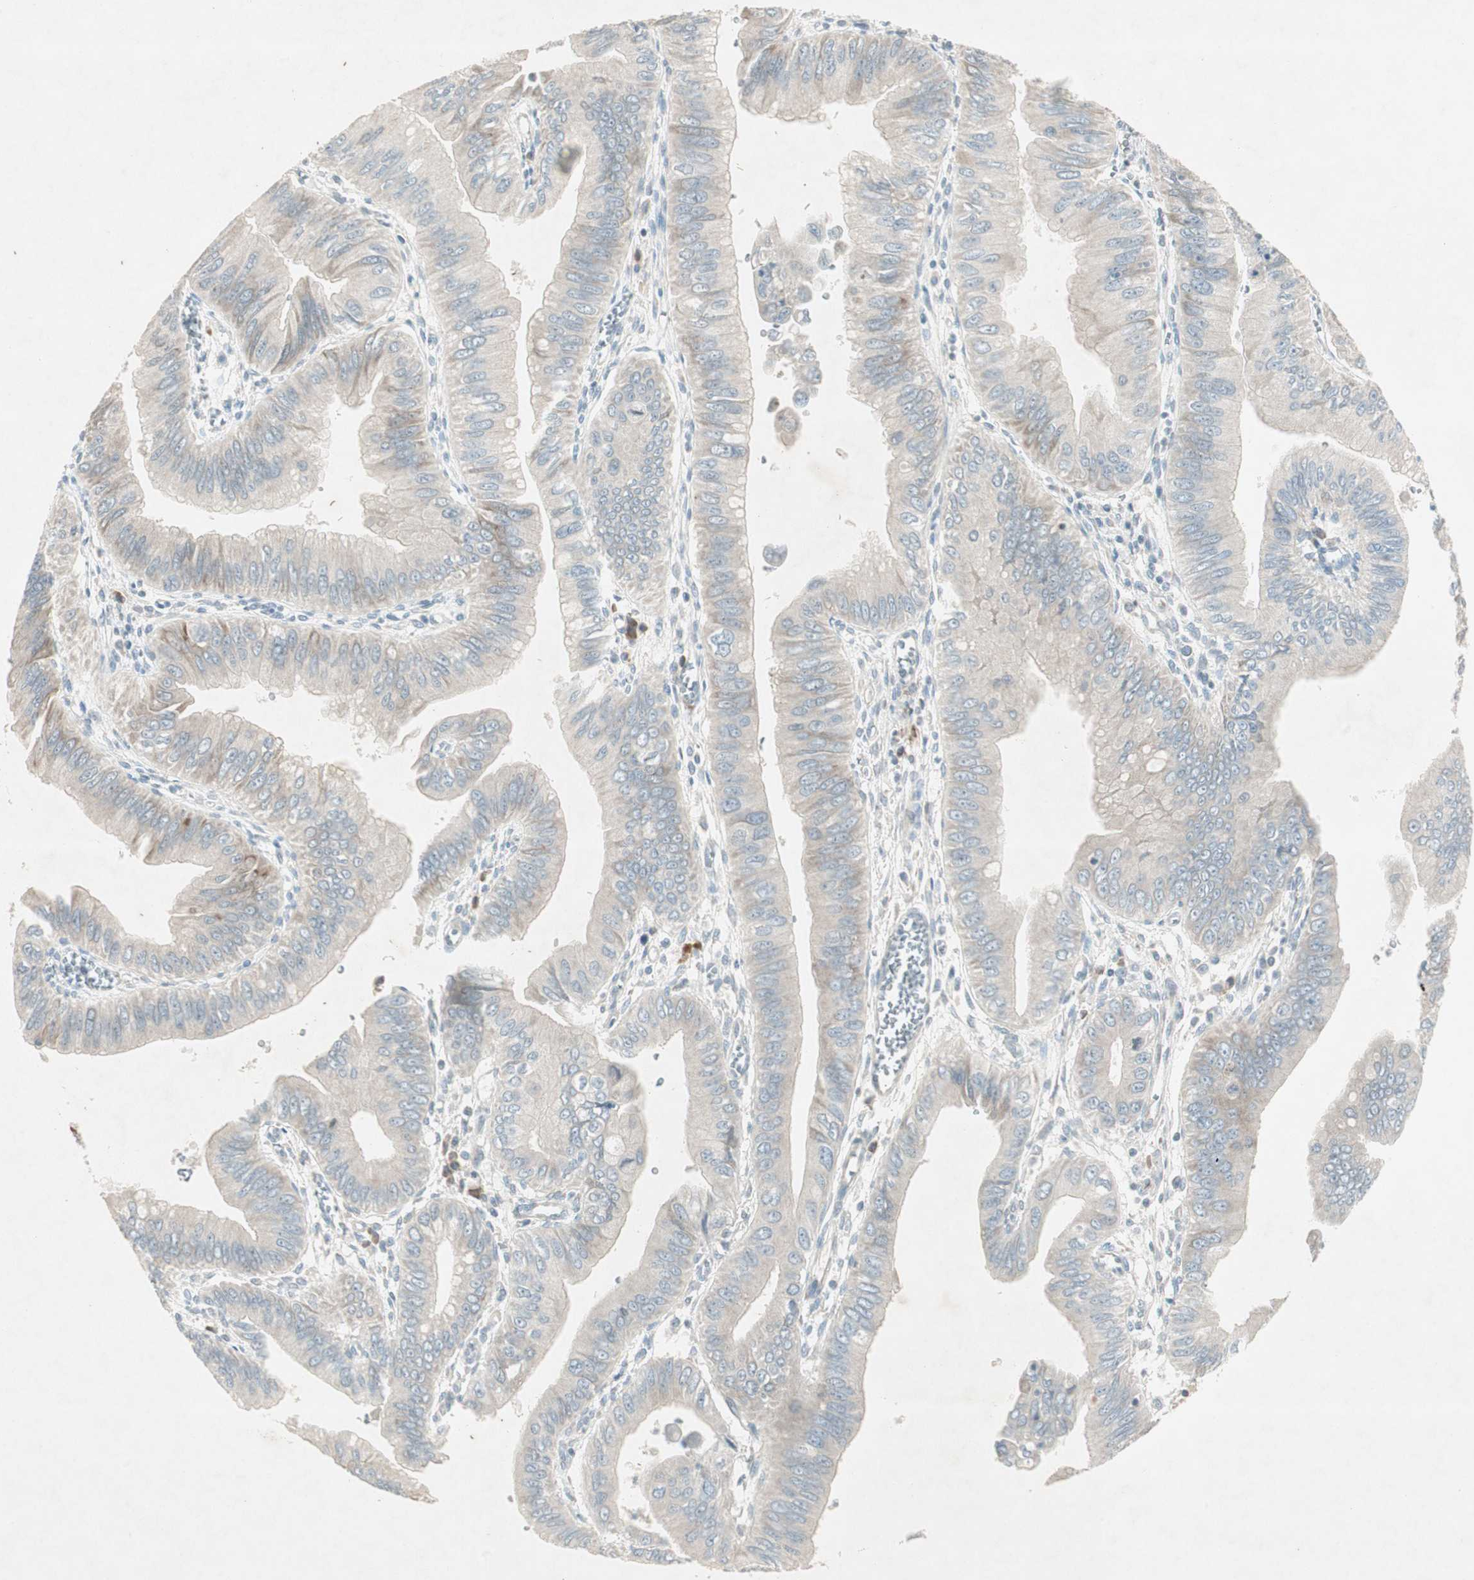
{"staining": {"intensity": "weak", "quantity": ">75%", "location": "cytoplasmic/membranous"}, "tissue": "pancreatic cancer", "cell_type": "Tumor cells", "image_type": "cancer", "snomed": [{"axis": "morphology", "description": "Normal tissue, NOS"}, {"axis": "topography", "description": "Lymph node"}], "caption": "About >75% of tumor cells in human pancreatic cancer exhibit weak cytoplasmic/membranous protein positivity as visualized by brown immunohistochemical staining.", "gene": "RPL23", "patient": {"sex": "male", "age": 50}}